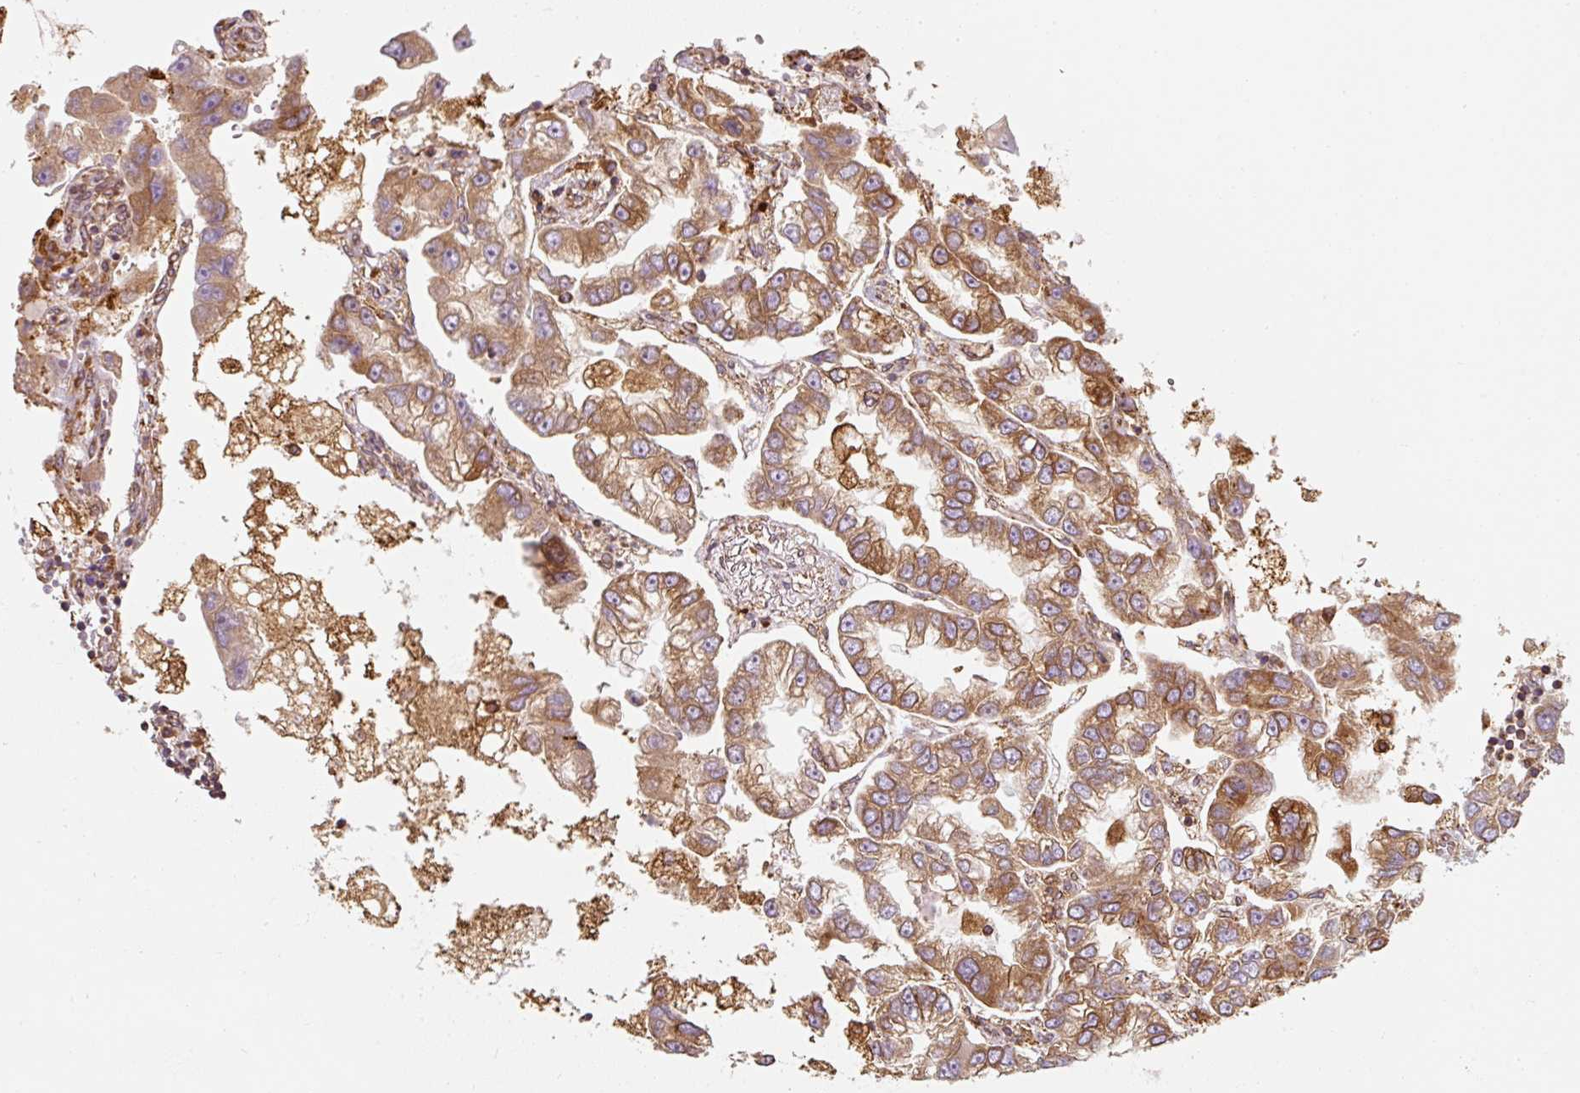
{"staining": {"intensity": "moderate", "quantity": ">75%", "location": "cytoplasmic/membranous"}, "tissue": "lung cancer", "cell_type": "Tumor cells", "image_type": "cancer", "snomed": [{"axis": "morphology", "description": "Adenocarcinoma, NOS"}, {"axis": "topography", "description": "Lung"}], "caption": "A high-resolution micrograph shows immunohistochemistry staining of adenocarcinoma (lung), which reveals moderate cytoplasmic/membranous expression in approximately >75% of tumor cells.", "gene": "PRKCSH", "patient": {"sex": "female", "age": 54}}